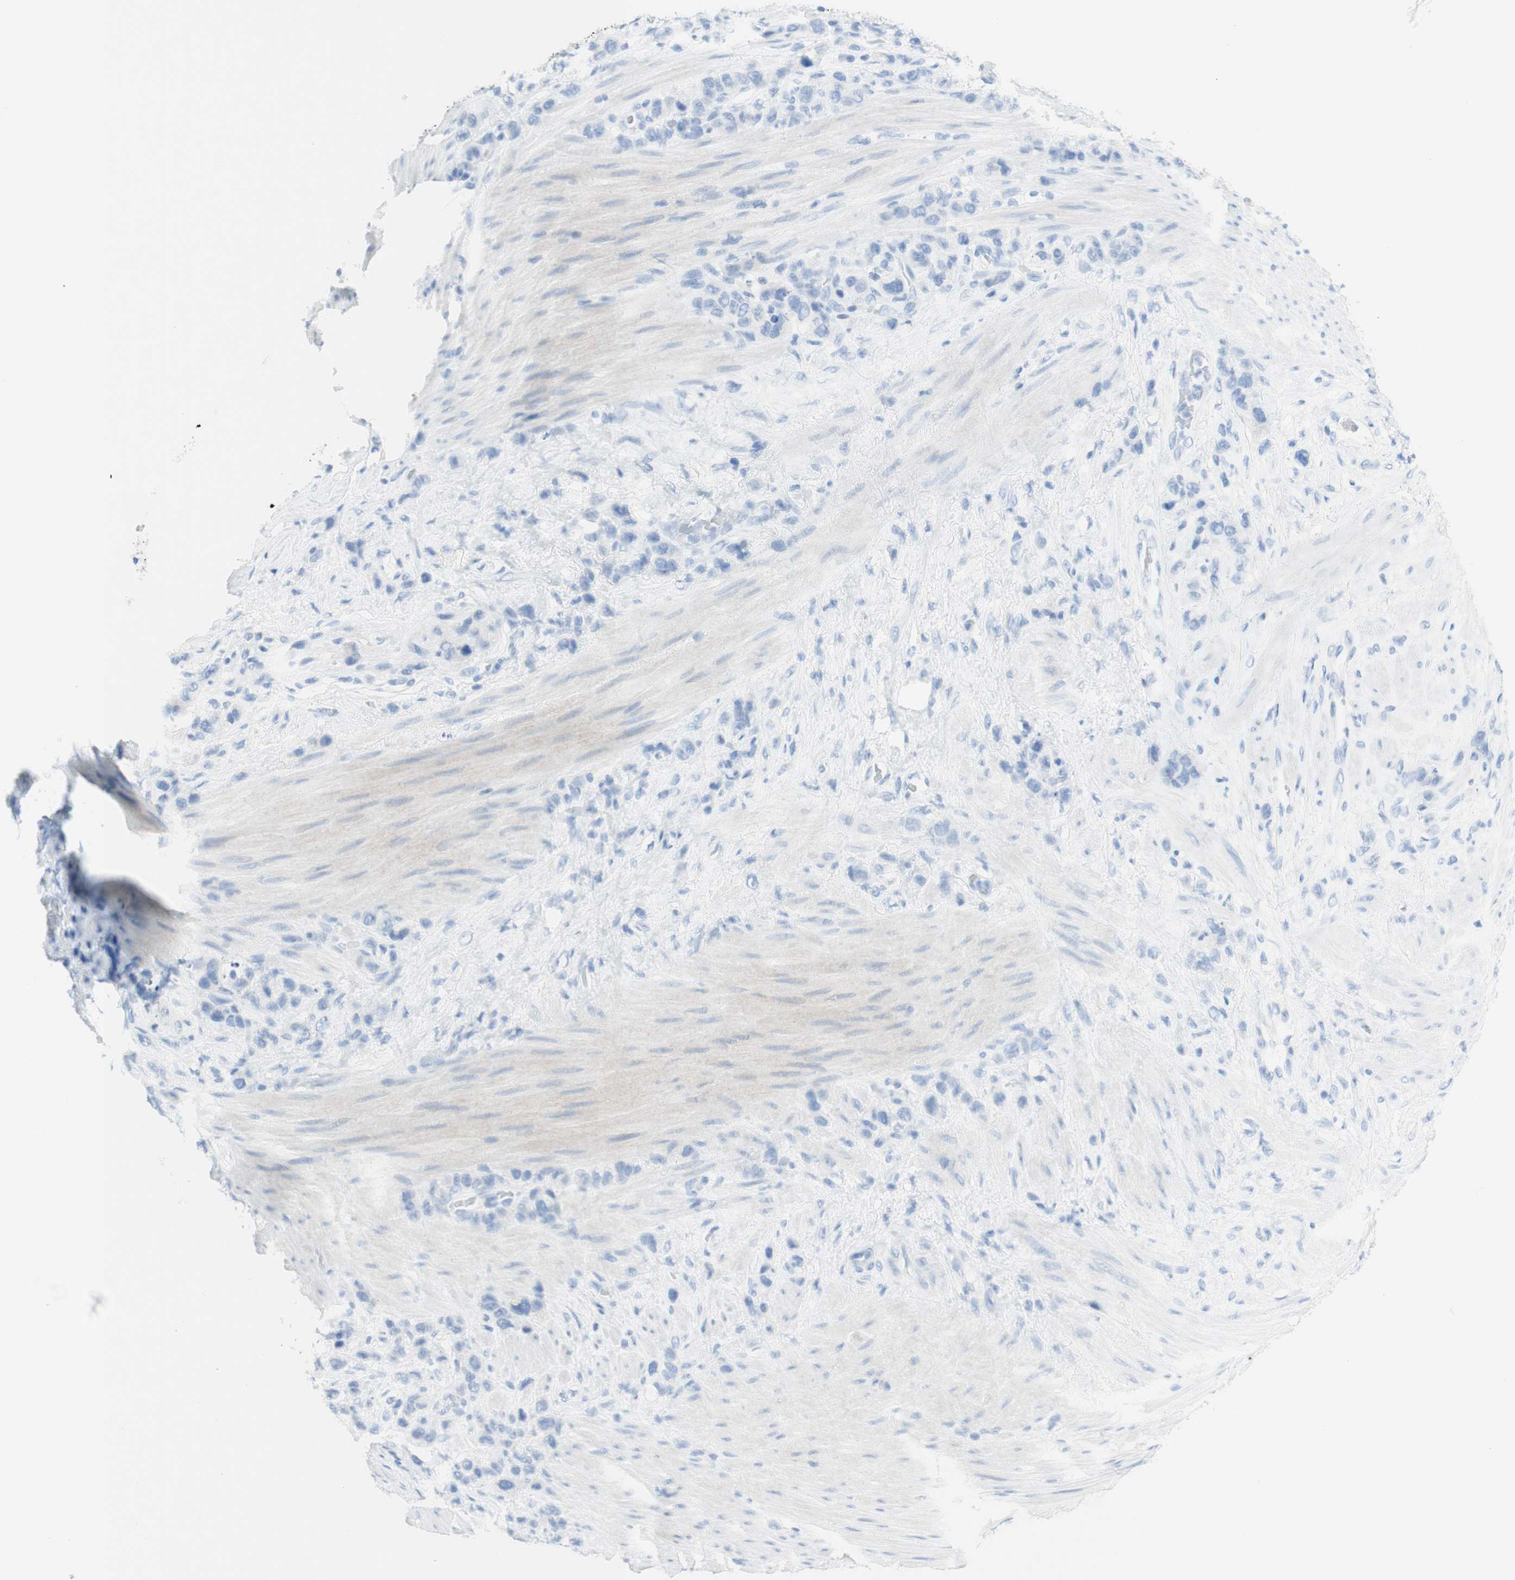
{"staining": {"intensity": "negative", "quantity": "none", "location": "none"}, "tissue": "stomach cancer", "cell_type": "Tumor cells", "image_type": "cancer", "snomed": [{"axis": "morphology", "description": "Adenocarcinoma, NOS"}, {"axis": "morphology", "description": "Adenocarcinoma, High grade"}, {"axis": "topography", "description": "Stomach, upper"}, {"axis": "topography", "description": "Stomach, lower"}], "caption": "Stomach cancer stained for a protein using immunohistochemistry reveals no expression tumor cells.", "gene": "TPO", "patient": {"sex": "female", "age": 65}}